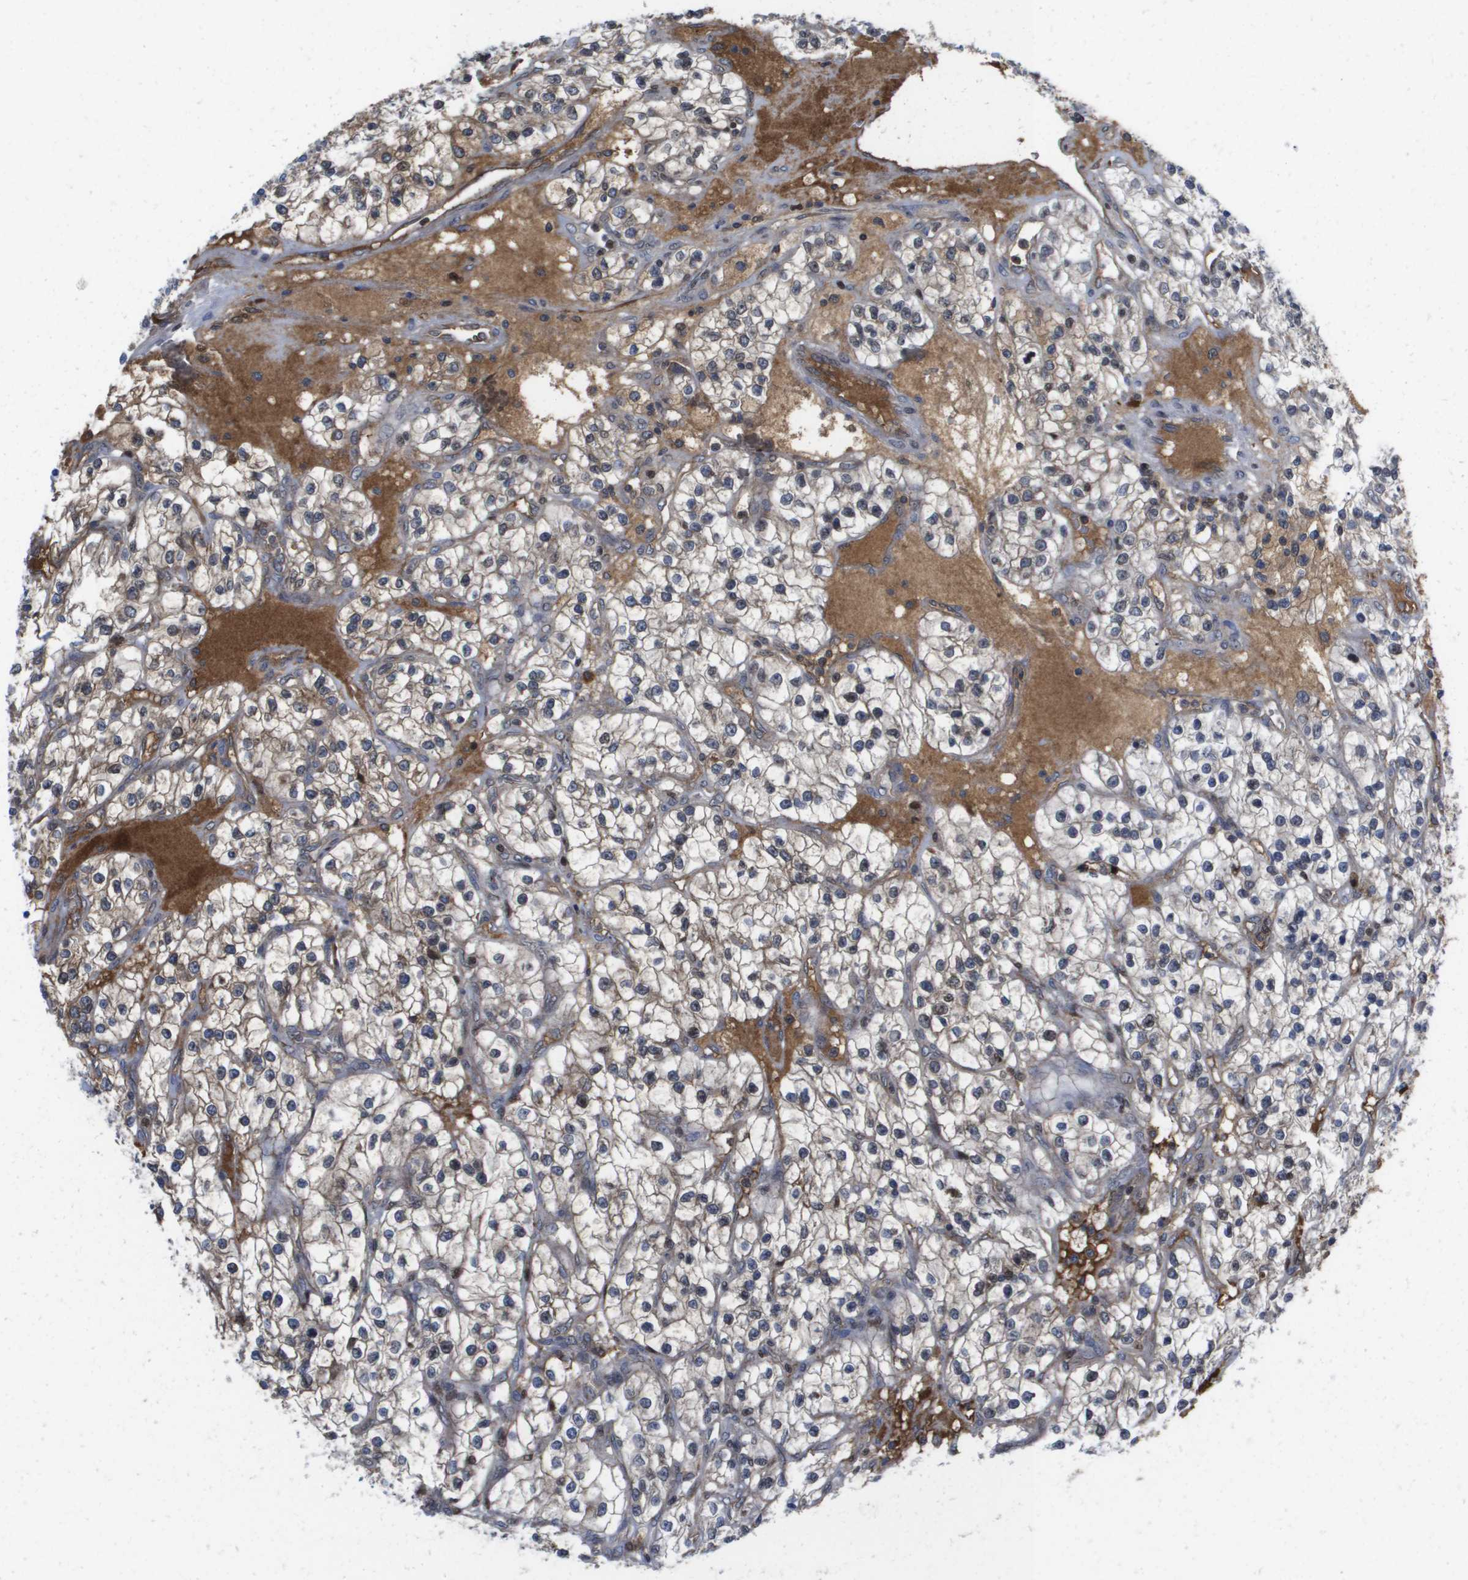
{"staining": {"intensity": "negative", "quantity": "none", "location": "none"}, "tissue": "renal cancer", "cell_type": "Tumor cells", "image_type": "cancer", "snomed": [{"axis": "morphology", "description": "Adenocarcinoma, NOS"}, {"axis": "topography", "description": "Kidney"}], "caption": "Human adenocarcinoma (renal) stained for a protein using immunohistochemistry demonstrates no expression in tumor cells.", "gene": "SERPINC1", "patient": {"sex": "female", "age": 57}}